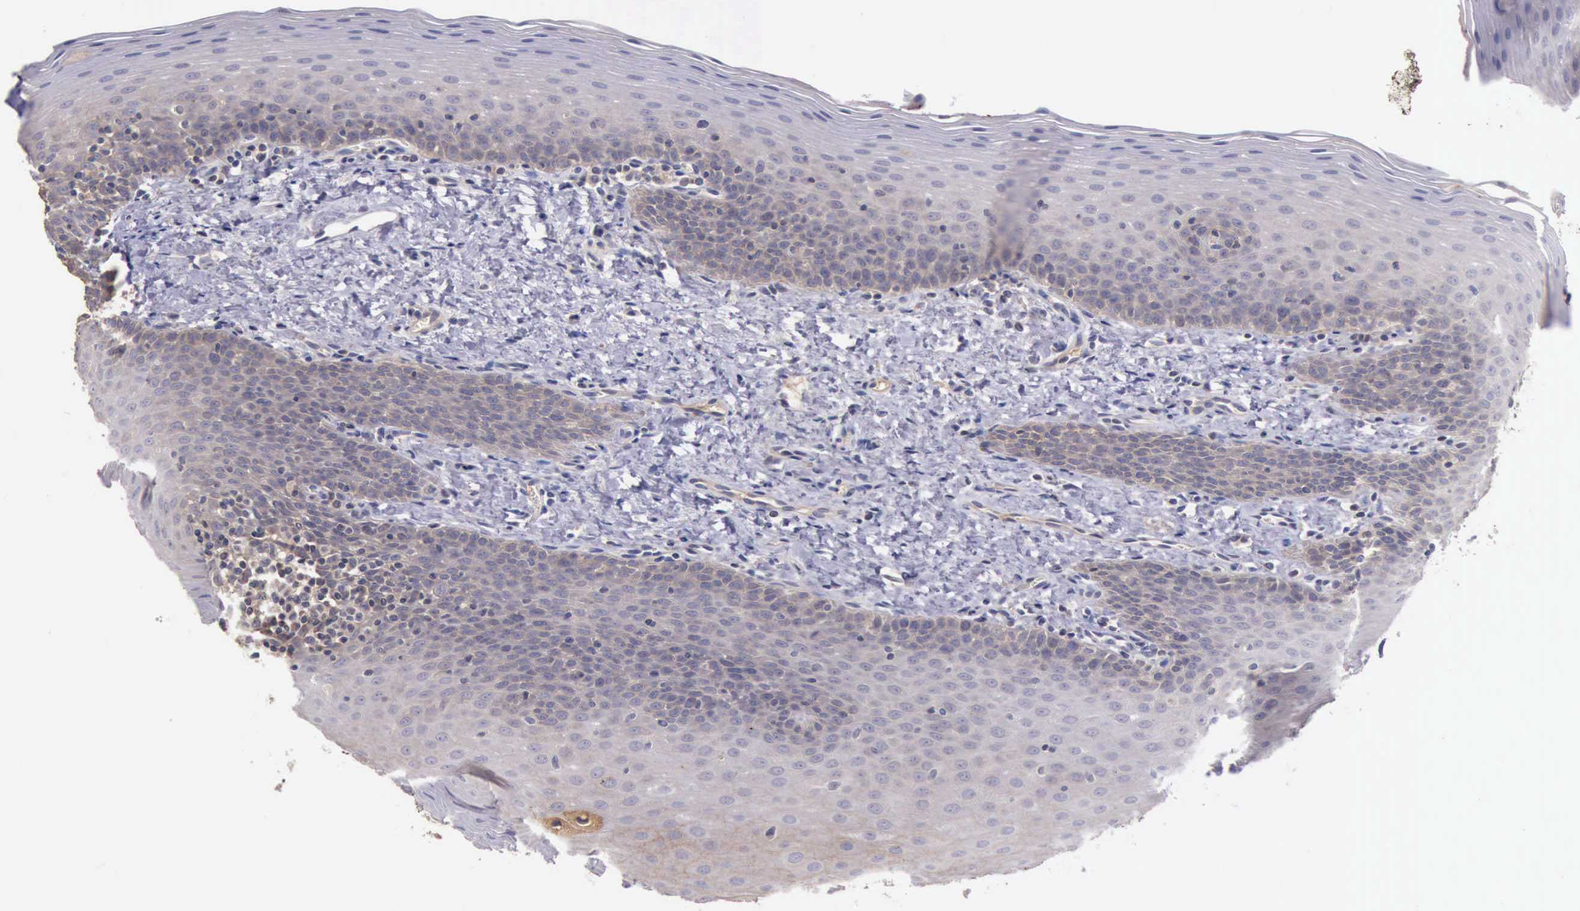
{"staining": {"intensity": "negative", "quantity": "none", "location": "none"}, "tissue": "oral mucosa", "cell_type": "Squamous epithelial cells", "image_type": "normal", "snomed": [{"axis": "morphology", "description": "Normal tissue, NOS"}, {"axis": "topography", "description": "Oral tissue"}], "caption": "IHC micrograph of benign human oral mucosa stained for a protein (brown), which exhibits no staining in squamous epithelial cells.", "gene": "RAB39B", "patient": {"sex": "male", "age": 20}}